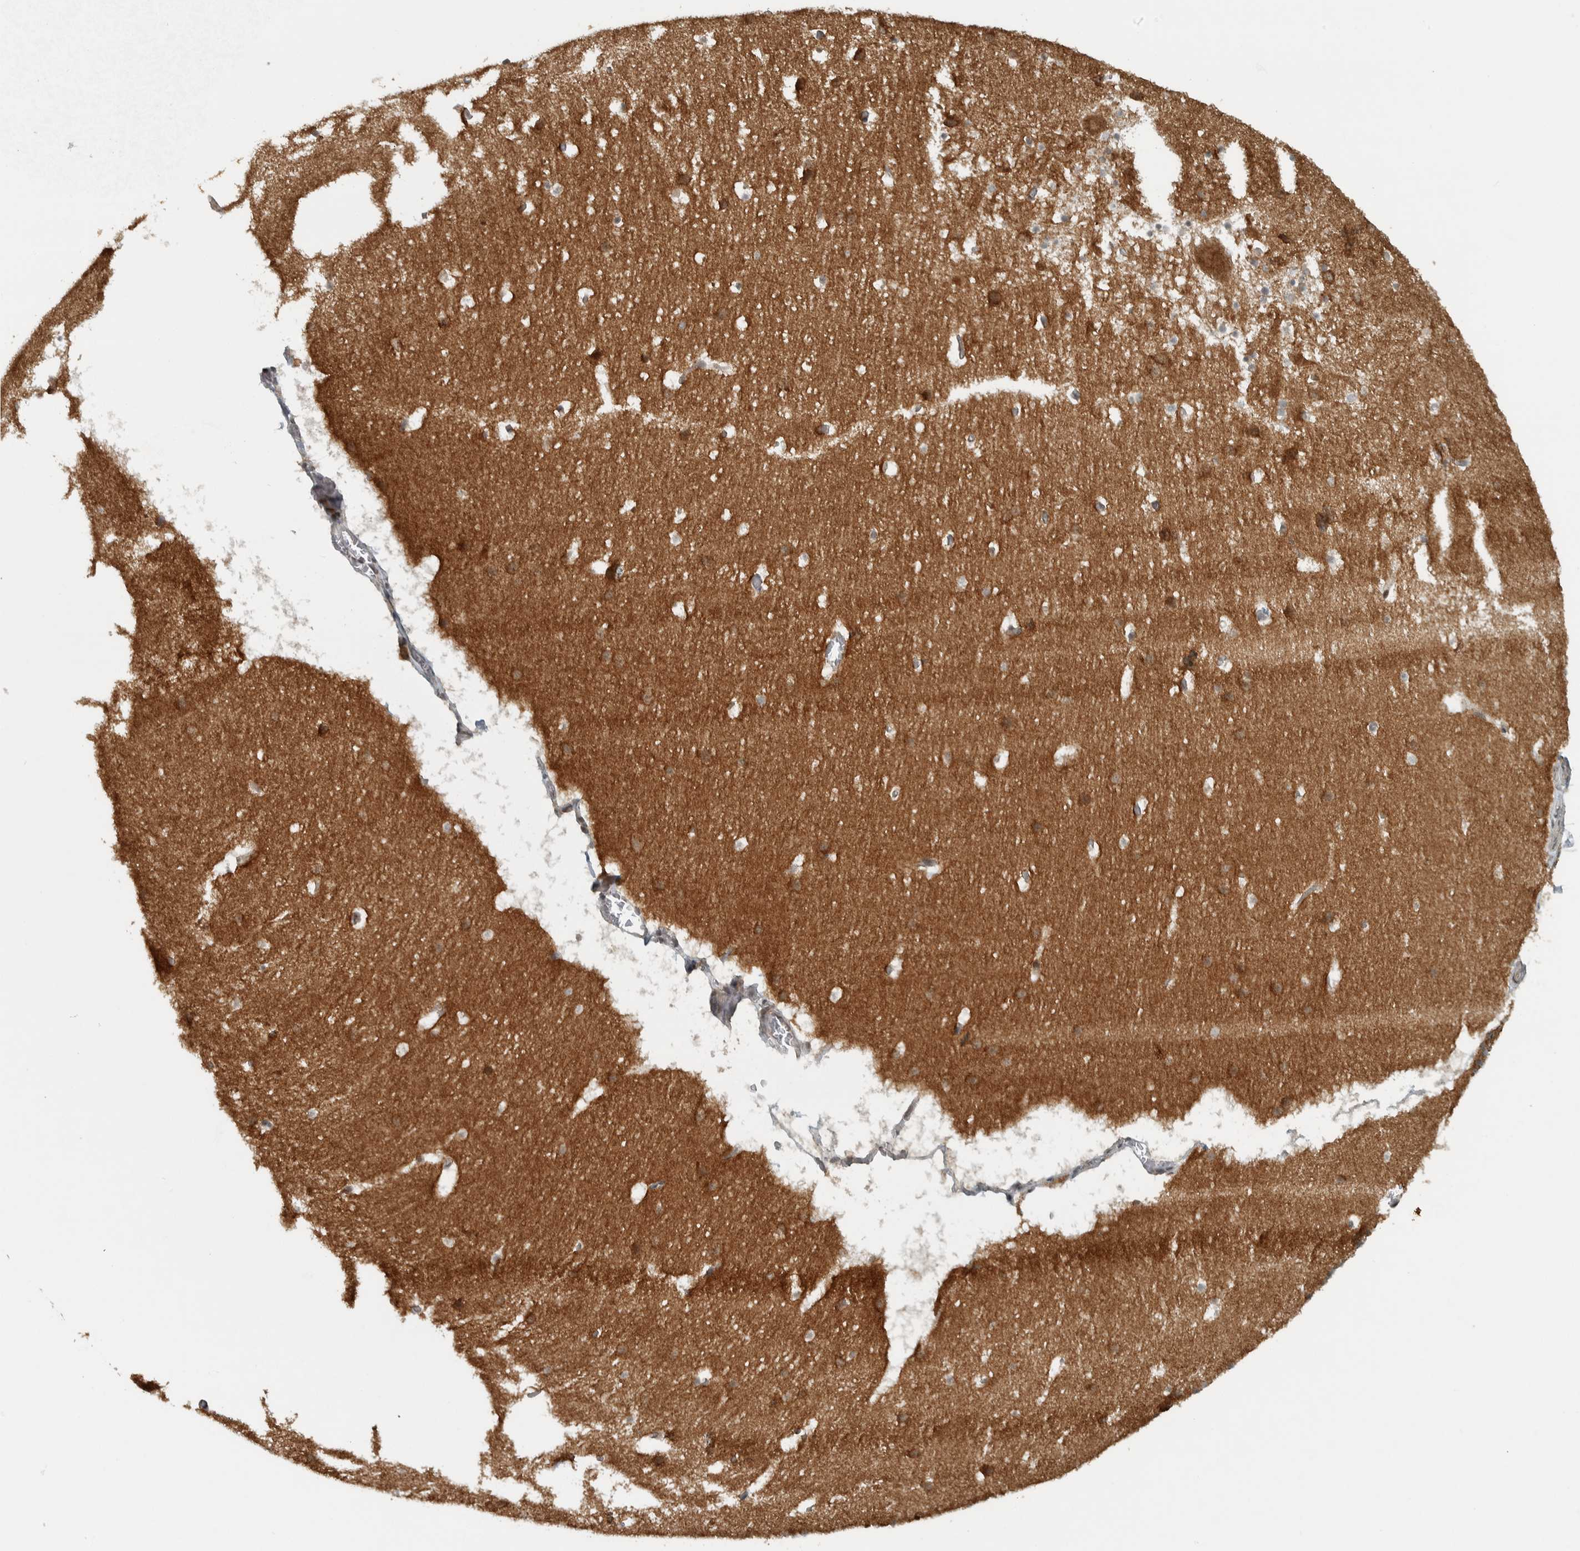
{"staining": {"intensity": "strong", "quantity": "25%-75%", "location": "cytoplasmic/membranous"}, "tissue": "cerebellum", "cell_type": "Cells in granular layer", "image_type": "normal", "snomed": [{"axis": "morphology", "description": "Normal tissue, NOS"}, {"axis": "topography", "description": "Cerebellum"}], "caption": "The histopathology image reveals staining of benign cerebellum, revealing strong cytoplasmic/membranous protein staining (brown color) within cells in granular layer. The protein is stained brown, and the nuclei are stained in blue (DAB (3,3'-diaminobenzidine) IHC with brightfield microscopy, high magnification).", "gene": "NAPG", "patient": {"sex": "male", "age": 45}}